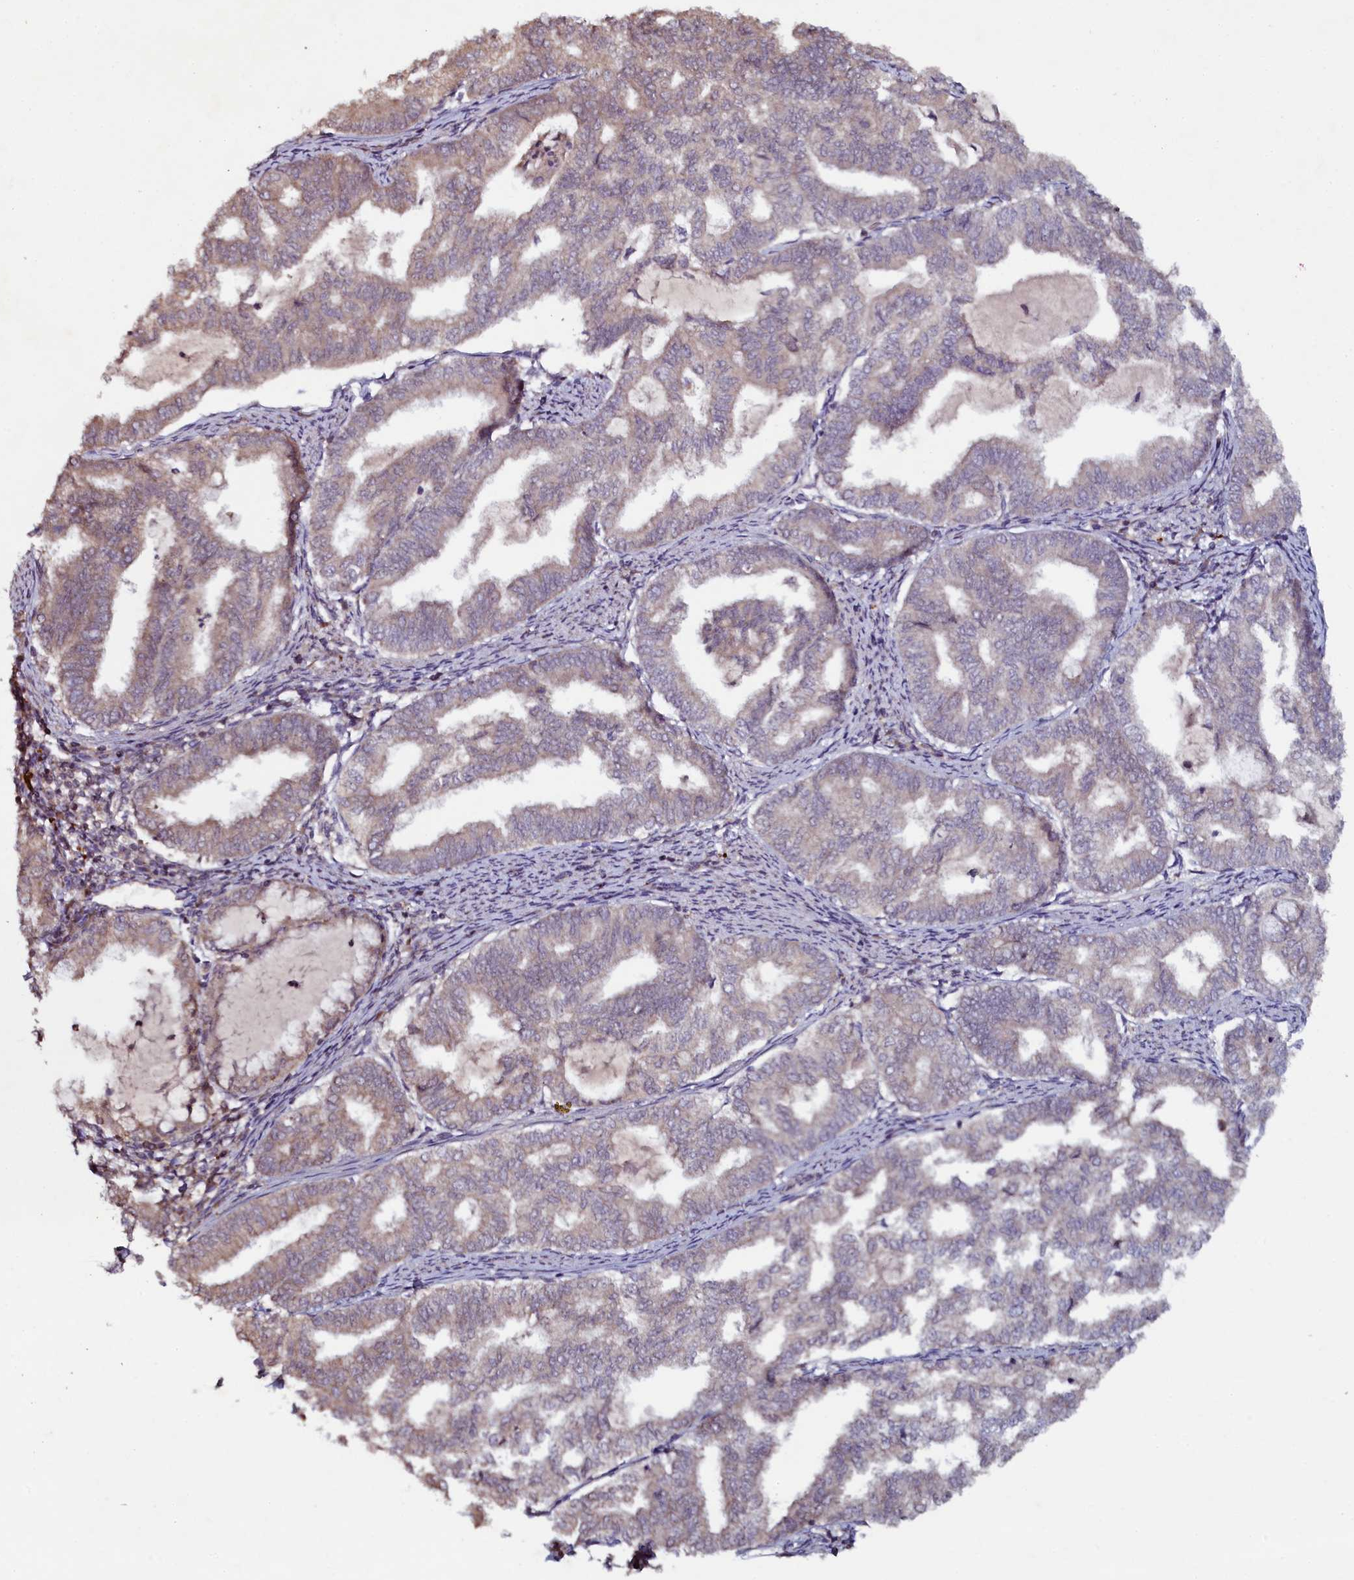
{"staining": {"intensity": "weak", "quantity": "25%-75%", "location": "cytoplasmic/membranous"}, "tissue": "endometrial cancer", "cell_type": "Tumor cells", "image_type": "cancer", "snomed": [{"axis": "morphology", "description": "Adenocarcinoma, NOS"}, {"axis": "topography", "description": "Endometrium"}], "caption": "Weak cytoplasmic/membranous positivity for a protein is seen in approximately 25%-75% of tumor cells of endometrial cancer (adenocarcinoma) using immunohistochemistry.", "gene": "SEC24C", "patient": {"sex": "female", "age": 79}}